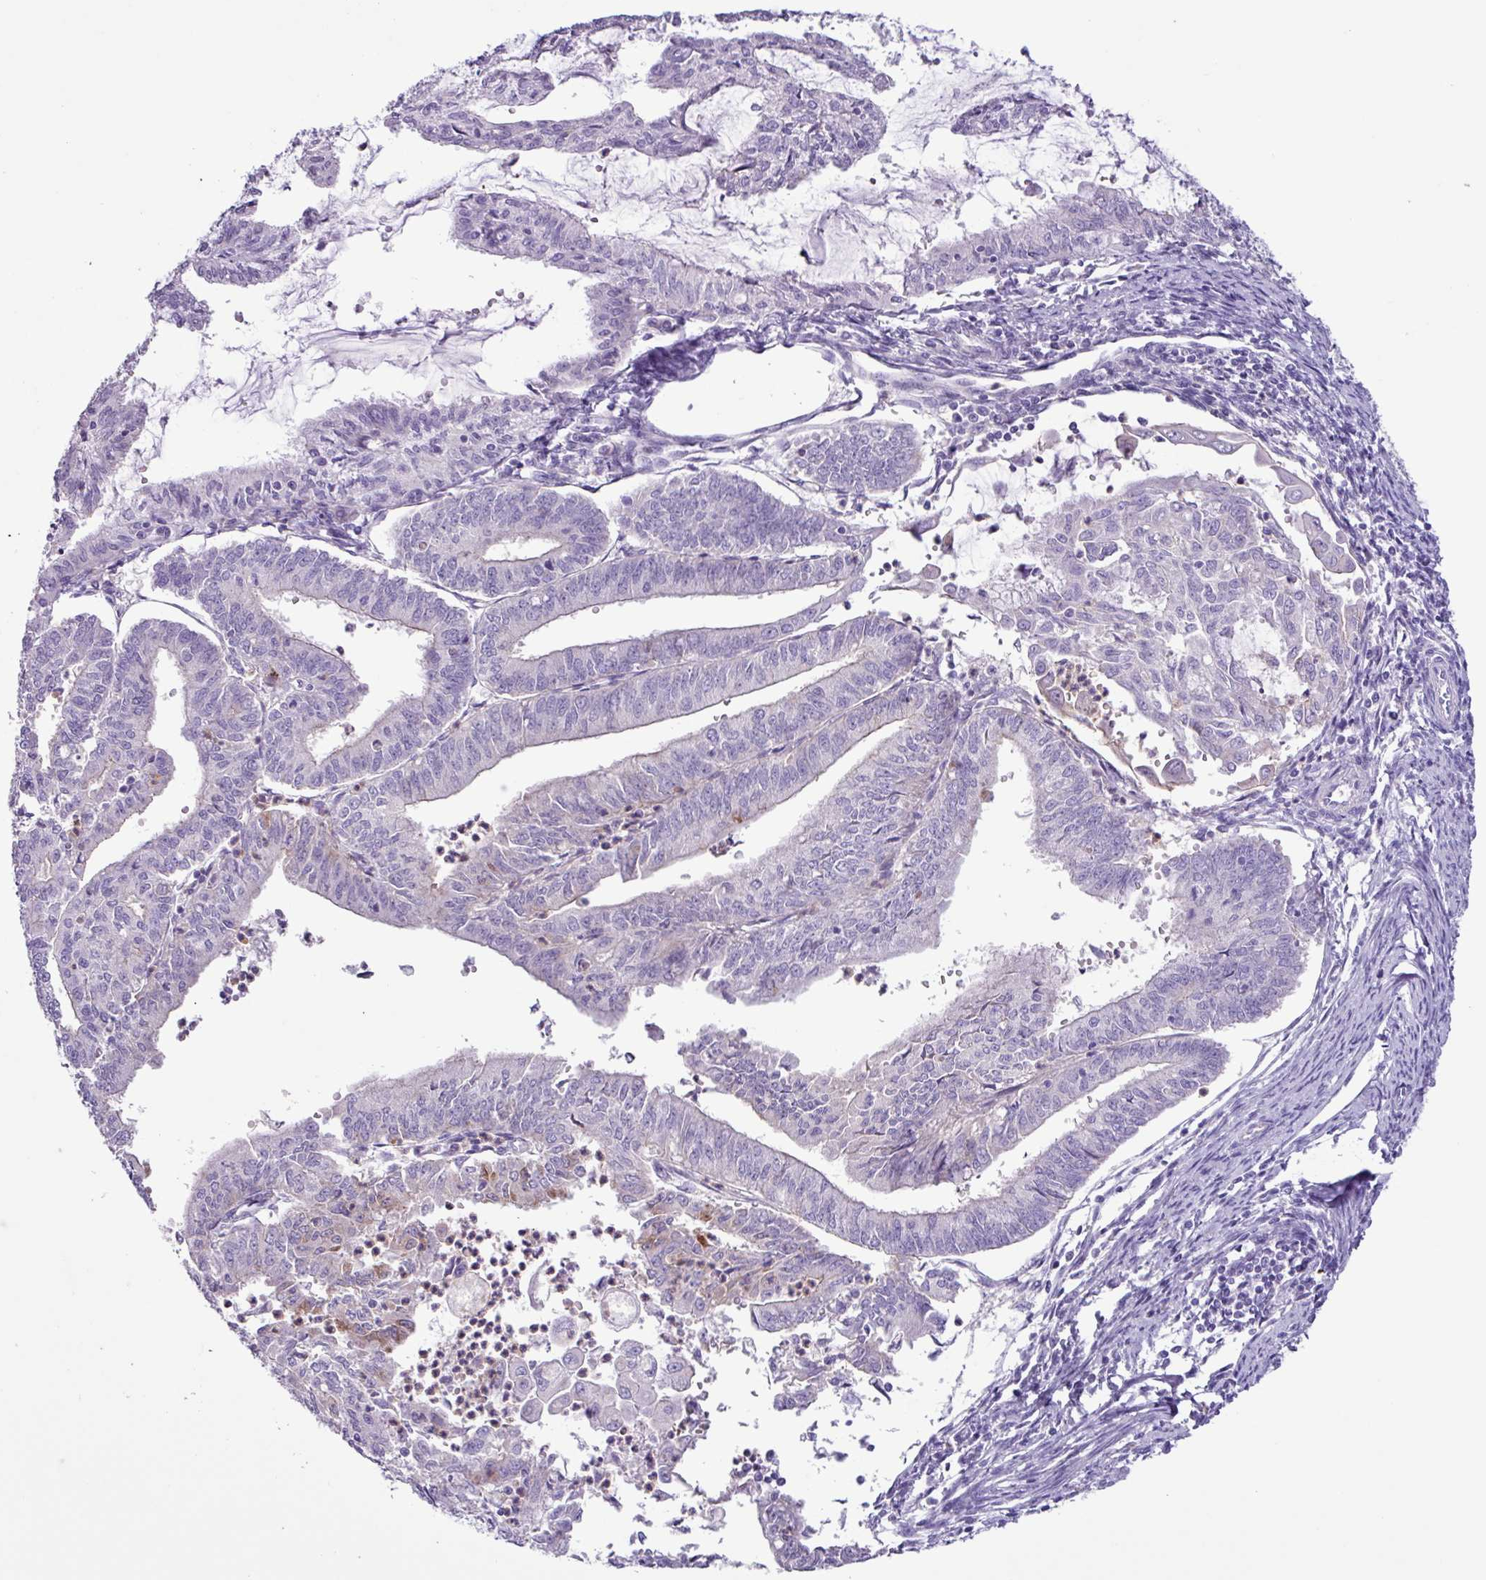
{"staining": {"intensity": "negative", "quantity": "none", "location": "none"}, "tissue": "endometrial cancer", "cell_type": "Tumor cells", "image_type": "cancer", "snomed": [{"axis": "morphology", "description": "Adenocarcinoma, NOS"}, {"axis": "topography", "description": "Endometrium"}], "caption": "High power microscopy image of an immunohistochemistry (IHC) photomicrograph of endometrial cancer, revealing no significant expression in tumor cells.", "gene": "CYSTM1", "patient": {"sex": "female", "age": 70}}